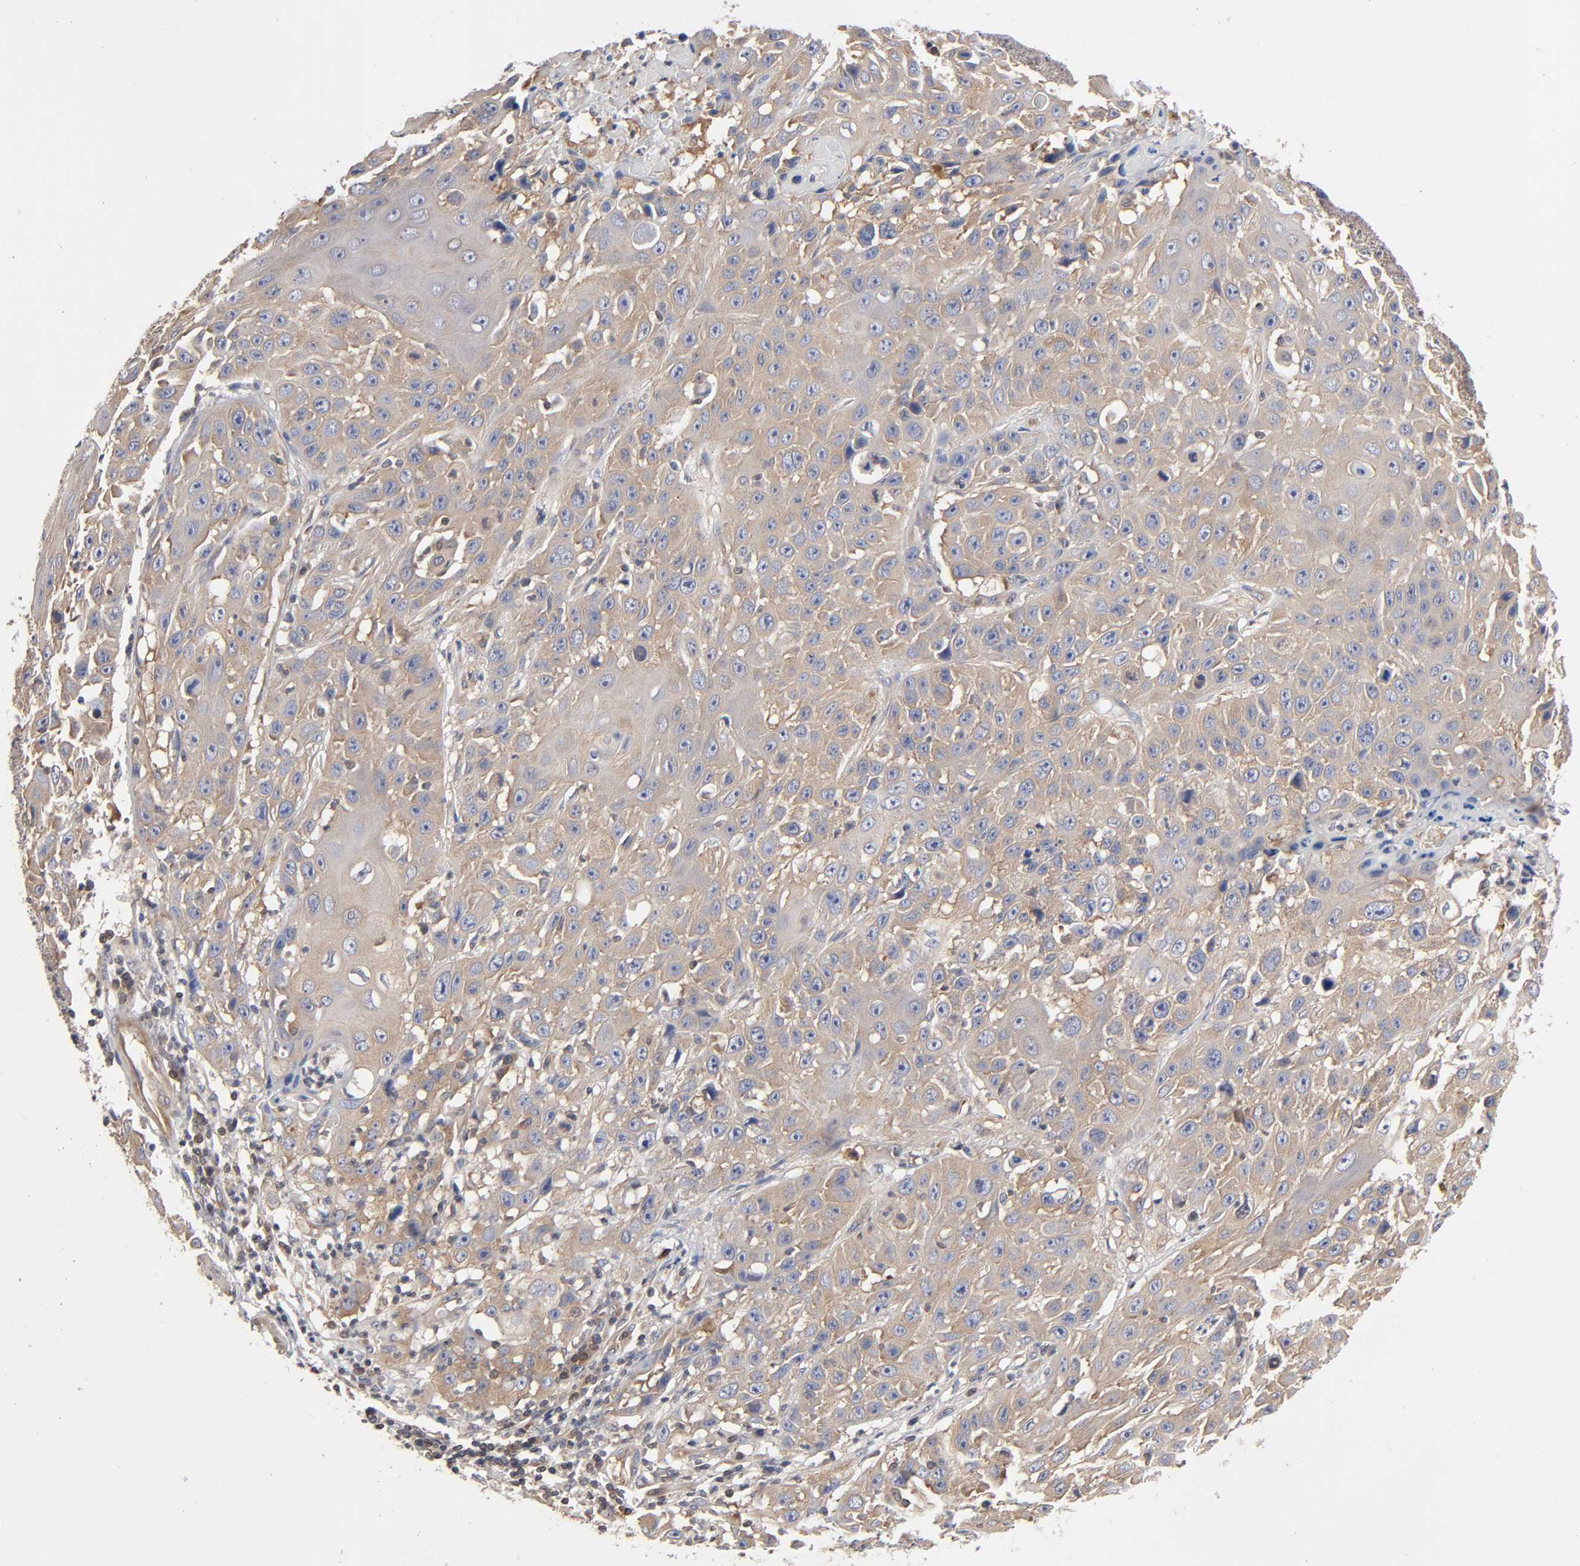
{"staining": {"intensity": "weak", "quantity": ">75%", "location": "cytoplasmic/membranous"}, "tissue": "cervical cancer", "cell_type": "Tumor cells", "image_type": "cancer", "snomed": [{"axis": "morphology", "description": "Squamous cell carcinoma, NOS"}, {"axis": "topography", "description": "Cervix"}], "caption": "Cervical cancer (squamous cell carcinoma) stained with a protein marker exhibits weak staining in tumor cells.", "gene": "STRN3", "patient": {"sex": "female", "age": 39}}